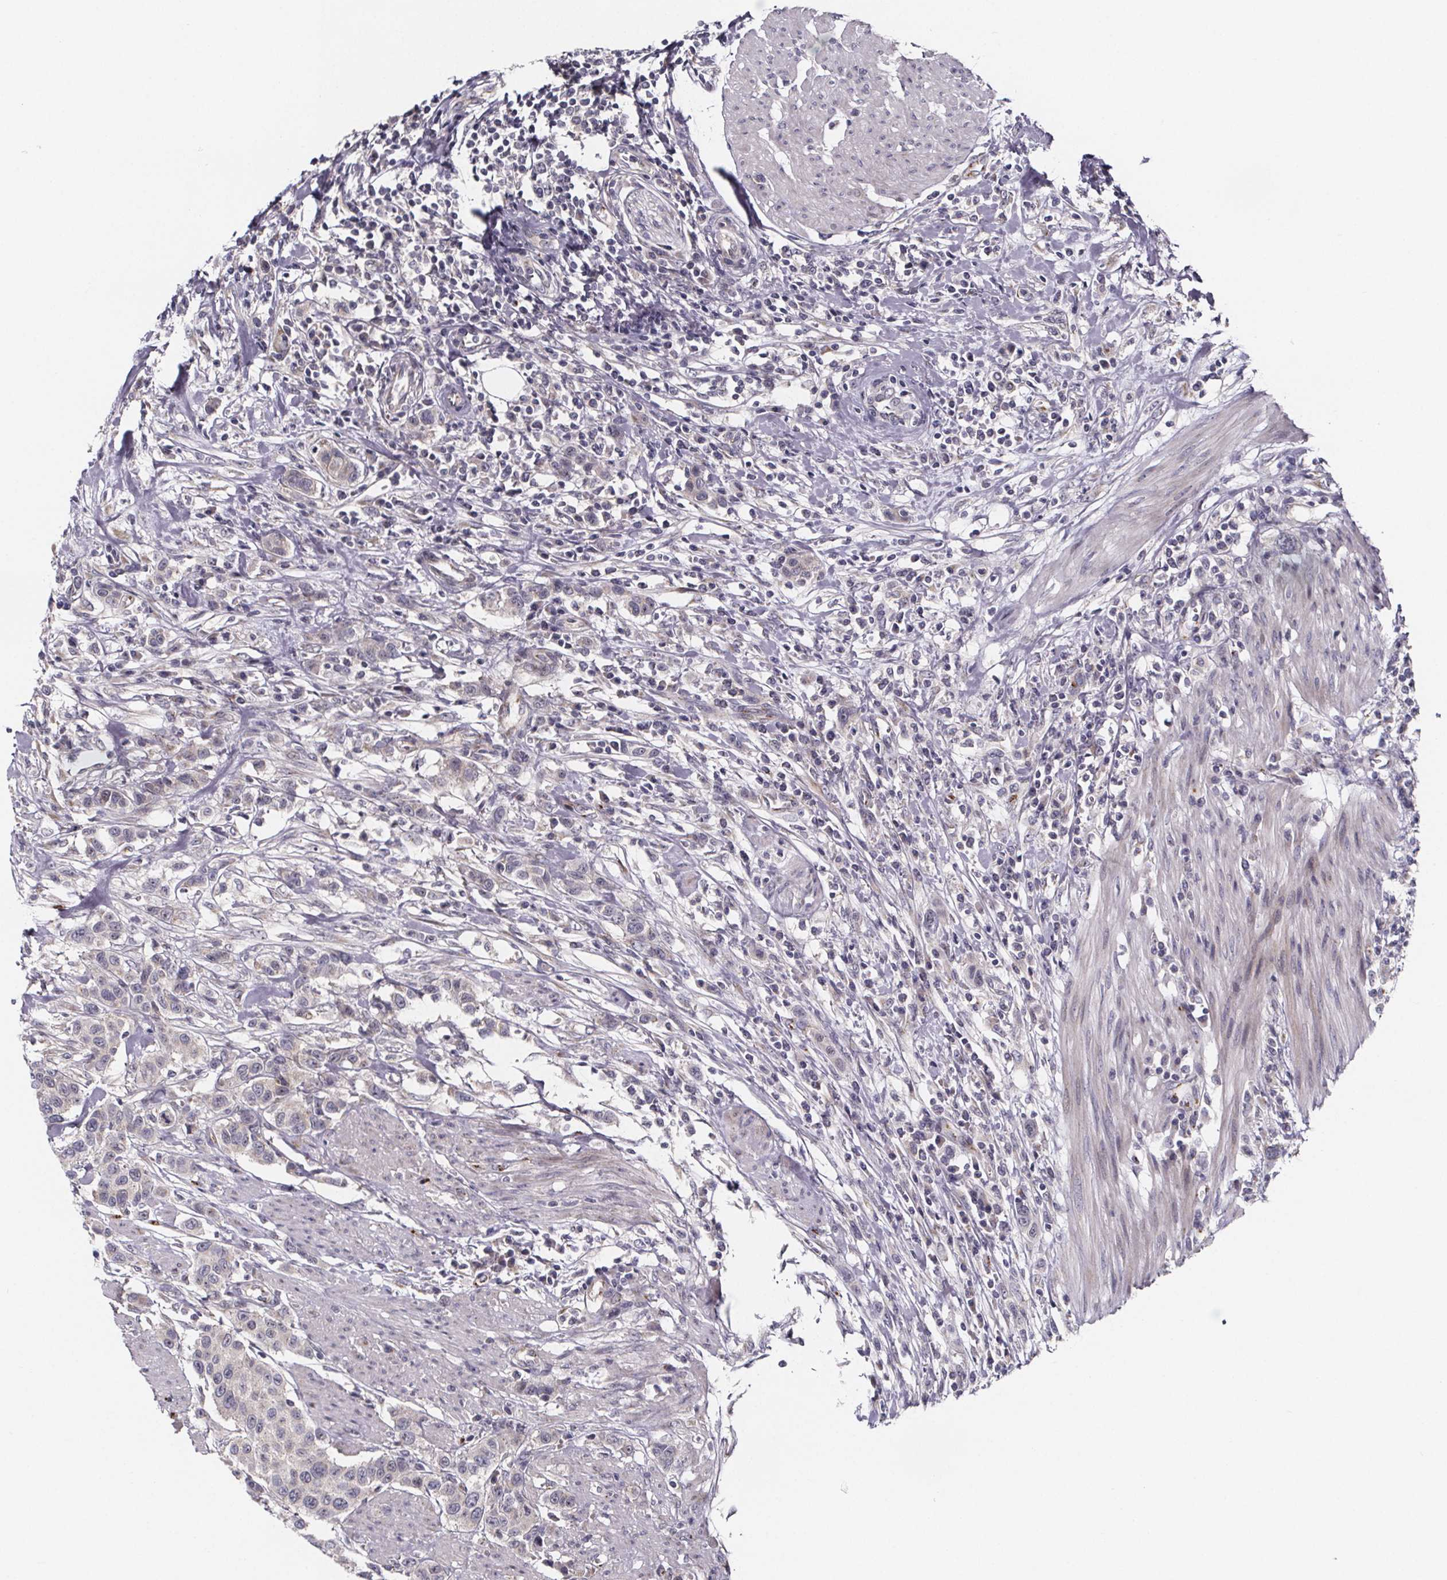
{"staining": {"intensity": "negative", "quantity": "none", "location": "none"}, "tissue": "urothelial cancer", "cell_type": "Tumor cells", "image_type": "cancer", "snomed": [{"axis": "morphology", "description": "Urothelial carcinoma, High grade"}, {"axis": "topography", "description": "Urinary bladder"}], "caption": "An immunohistochemistry (IHC) image of urothelial carcinoma (high-grade) is shown. There is no staining in tumor cells of urothelial carcinoma (high-grade).", "gene": "NDST1", "patient": {"sex": "female", "age": 58}}